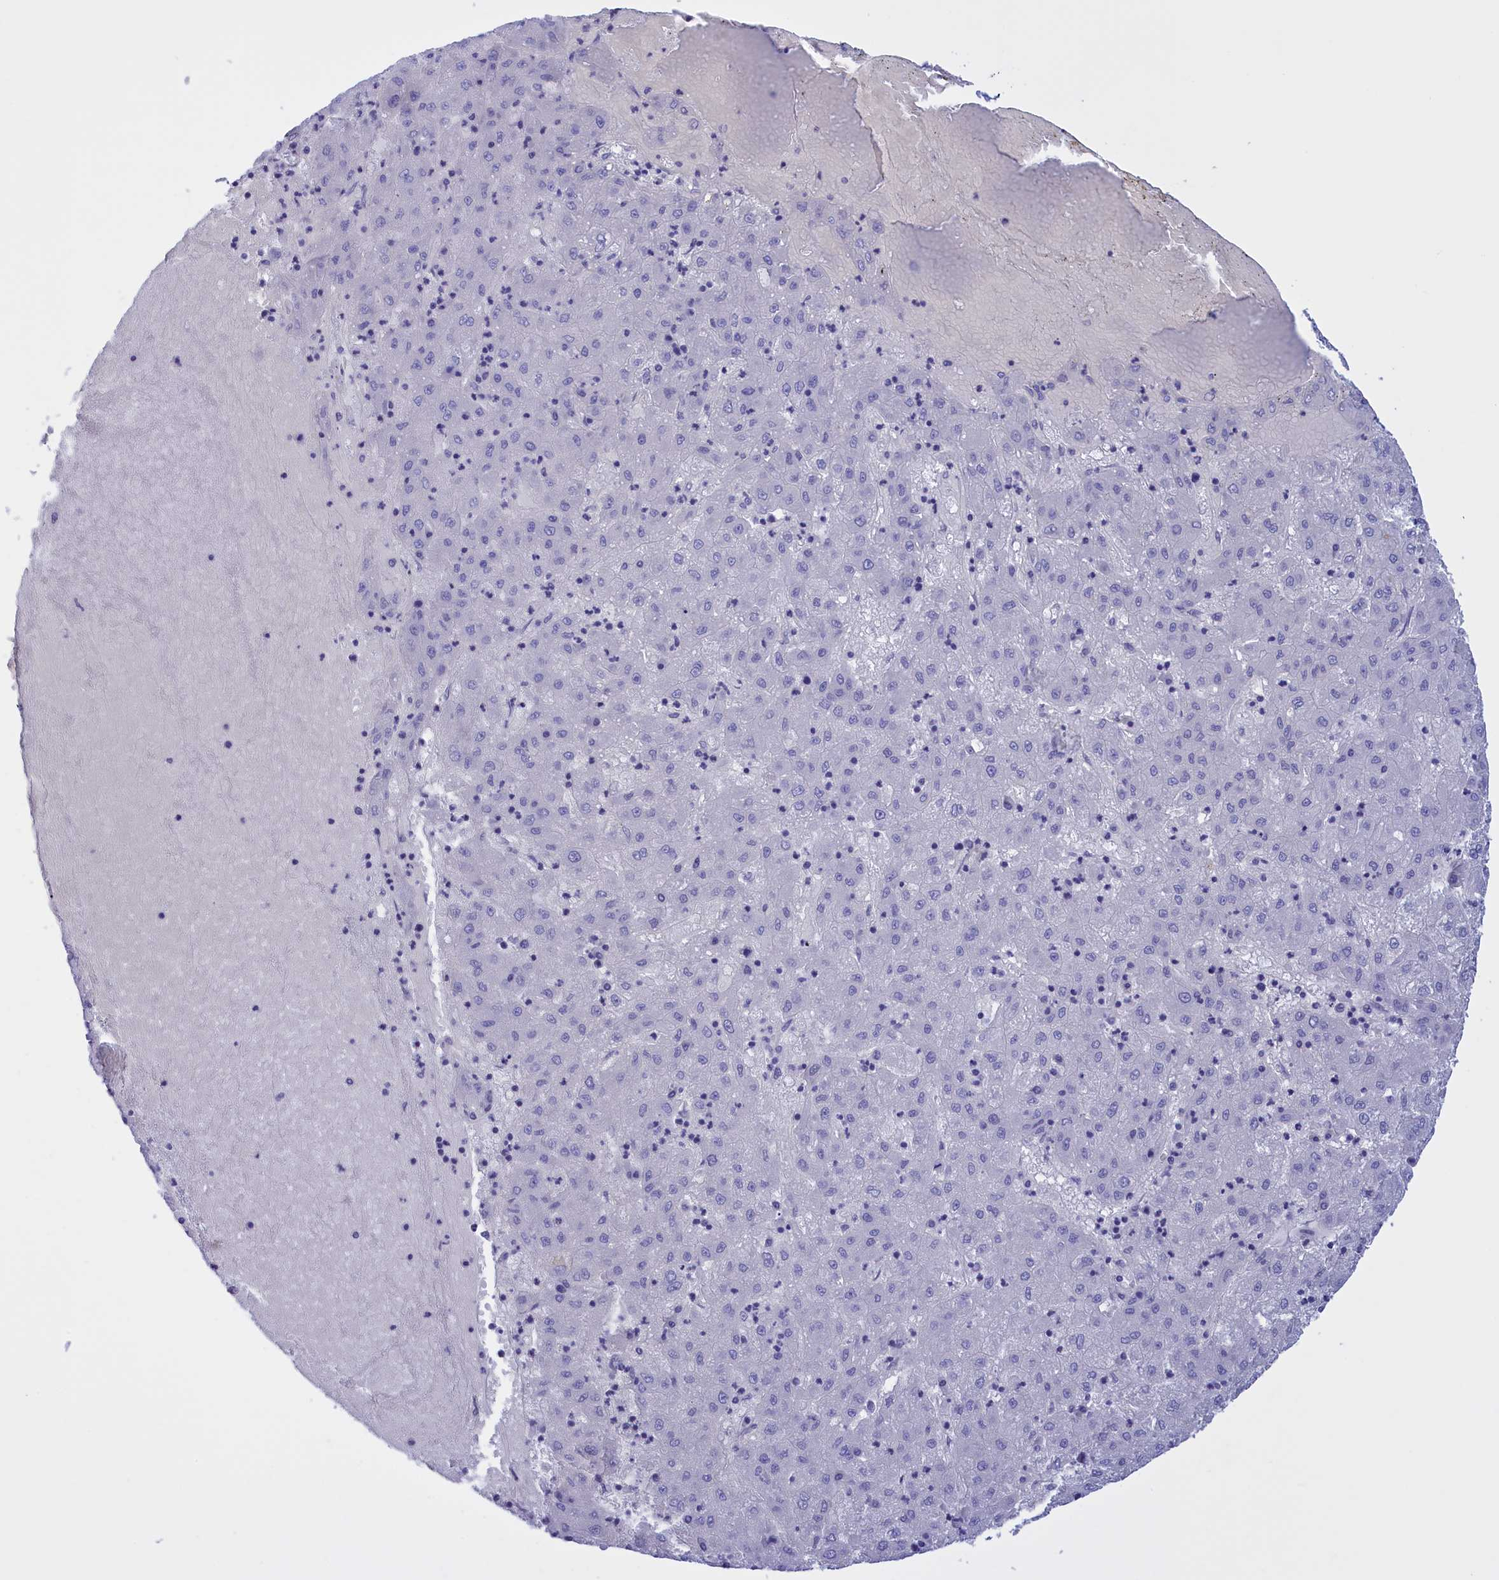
{"staining": {"intensity": "negative", "quantity": "none", "location": "none"}, "tissue": "liver cancer", "cell_type": "Tumor cells", "image_type": "cancer", "snomed": [{"axis": "morphology", "description": "Carcinoma, Hepatocellular, NOS"}, {"axis": "topography", "description": "Liver"}], "caption": "The histopathology image reveals no staining of tumor cells in liver hepatocellular carcinoma. Brightfield microscopy of immunohistochemistry stained with DAB (3,3'-diaminobenzidine) (brown) and hematoxylin (blue), captured at high magnification.", "gene": "BRI3", "patient": {"sex": "male", "age": 72}}